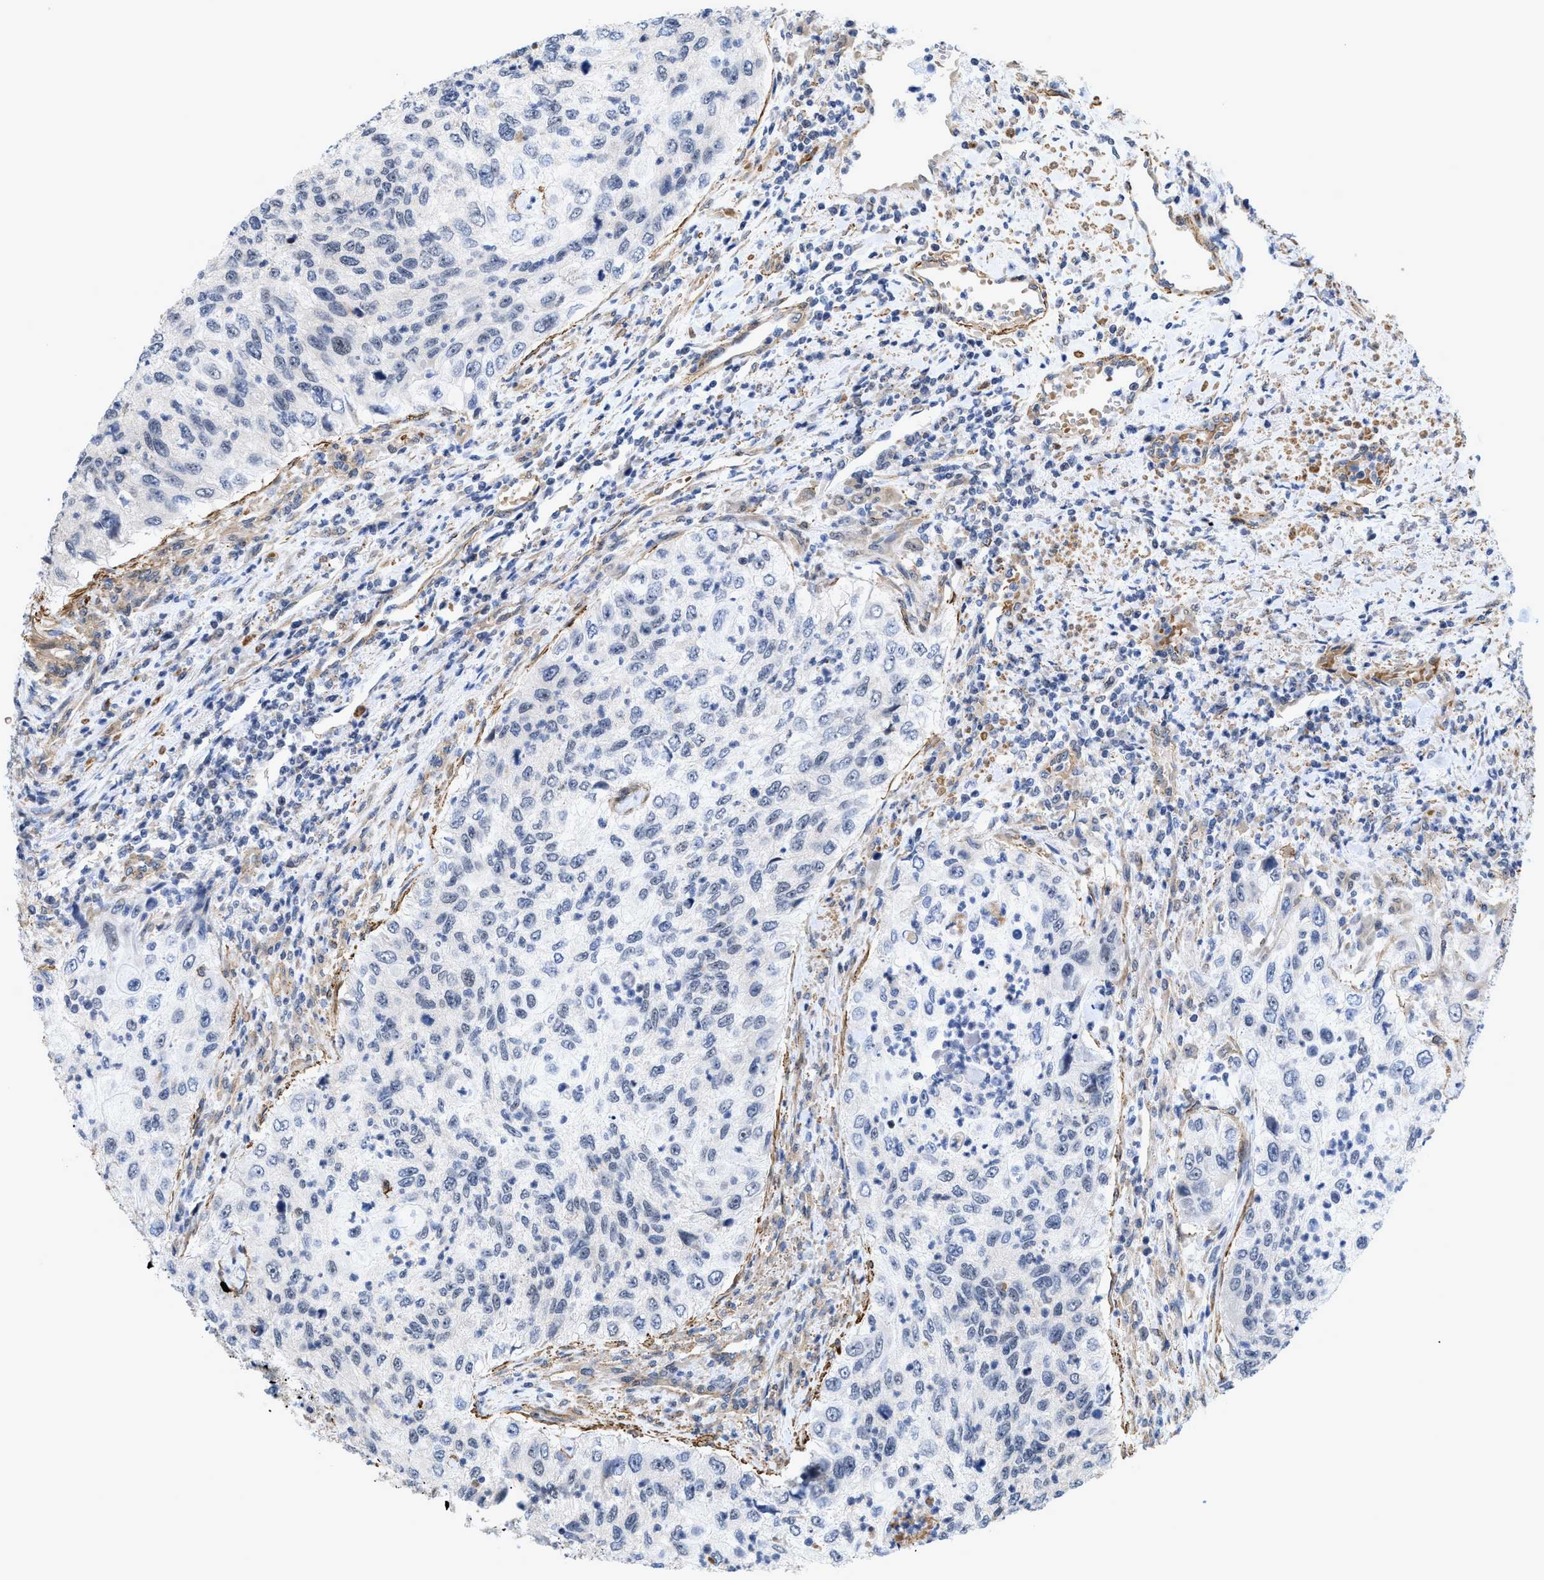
{"staining": {"intensity": "negative", "quantity": "none", "location": "none"}, "tissue": "urothelial cancer", "cell_type": "Tumor cells", "image_type": "cancer", "snomed": [{"axis": "morphology", "description": "Urothelial carcinoma, High grade"}, {"axis": "topography", "description": "Urinary bladder"}], "caption": "Immunohistochemistry (IHC) photomicrograph of neoplastic tissue: human urothelial cancer stained with DAB (3,3'-diaminobenzidine) displays no significant protein staining in tumor cells. The staining was performed using DAB to visualize the protein expression in brown, while the nuclei were stained in blue with hematoxylin (Magnification: 20x).", "gene": "GPRASP2", "patient": {"sex": "female", "age": 60}}